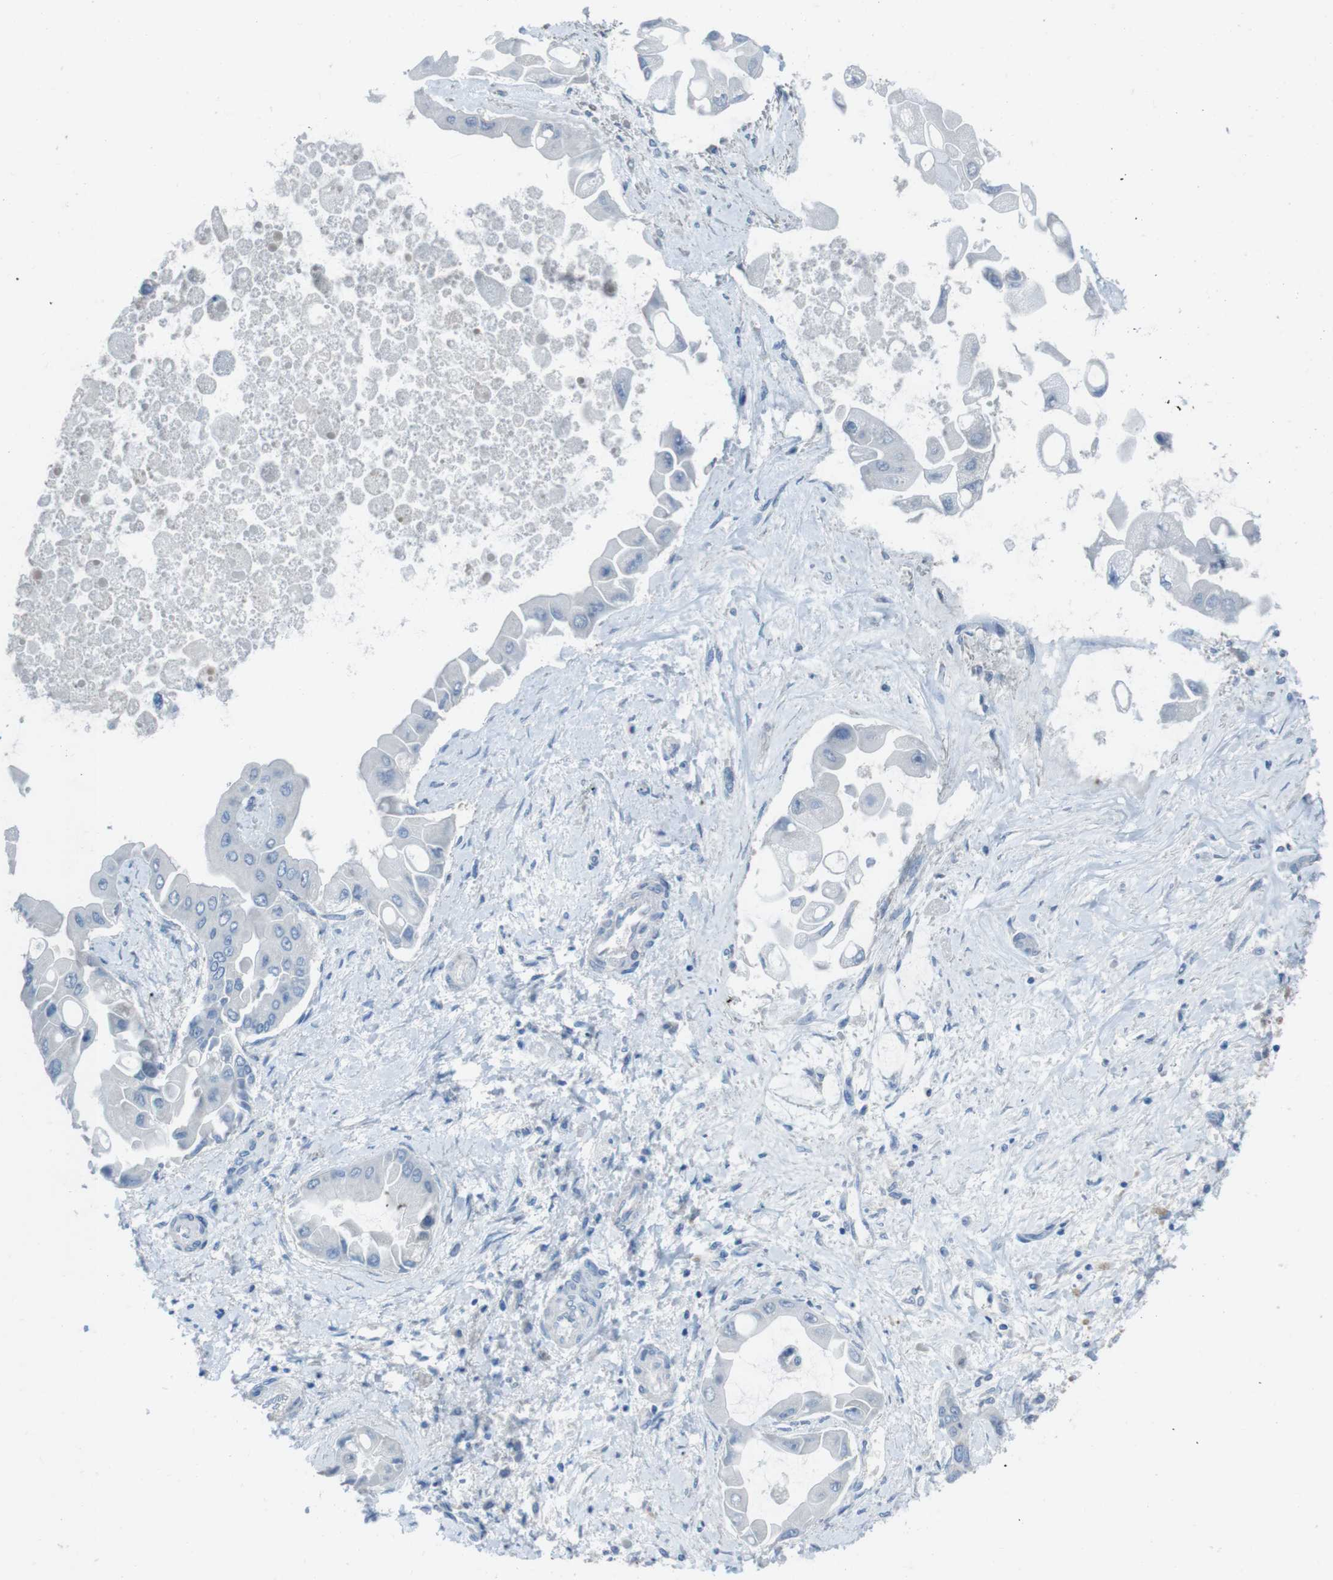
{"staining": {"intensity": "negative", "quantity": "none", "location": "none"}, "tissue": "liver cancer", "cell_type": "Tumor cells", "image_type": "cancer", "snomed": [{"axis": "morphology", "description": "Cholangiocarcinoma"}, {"axis": "topography", "description": "Liver"}], "caption": "Tumor cells show no significant protein staining in liver cancer.", "gene": "CYP2C8", "patient": {"sex": "male", "age": 50}}